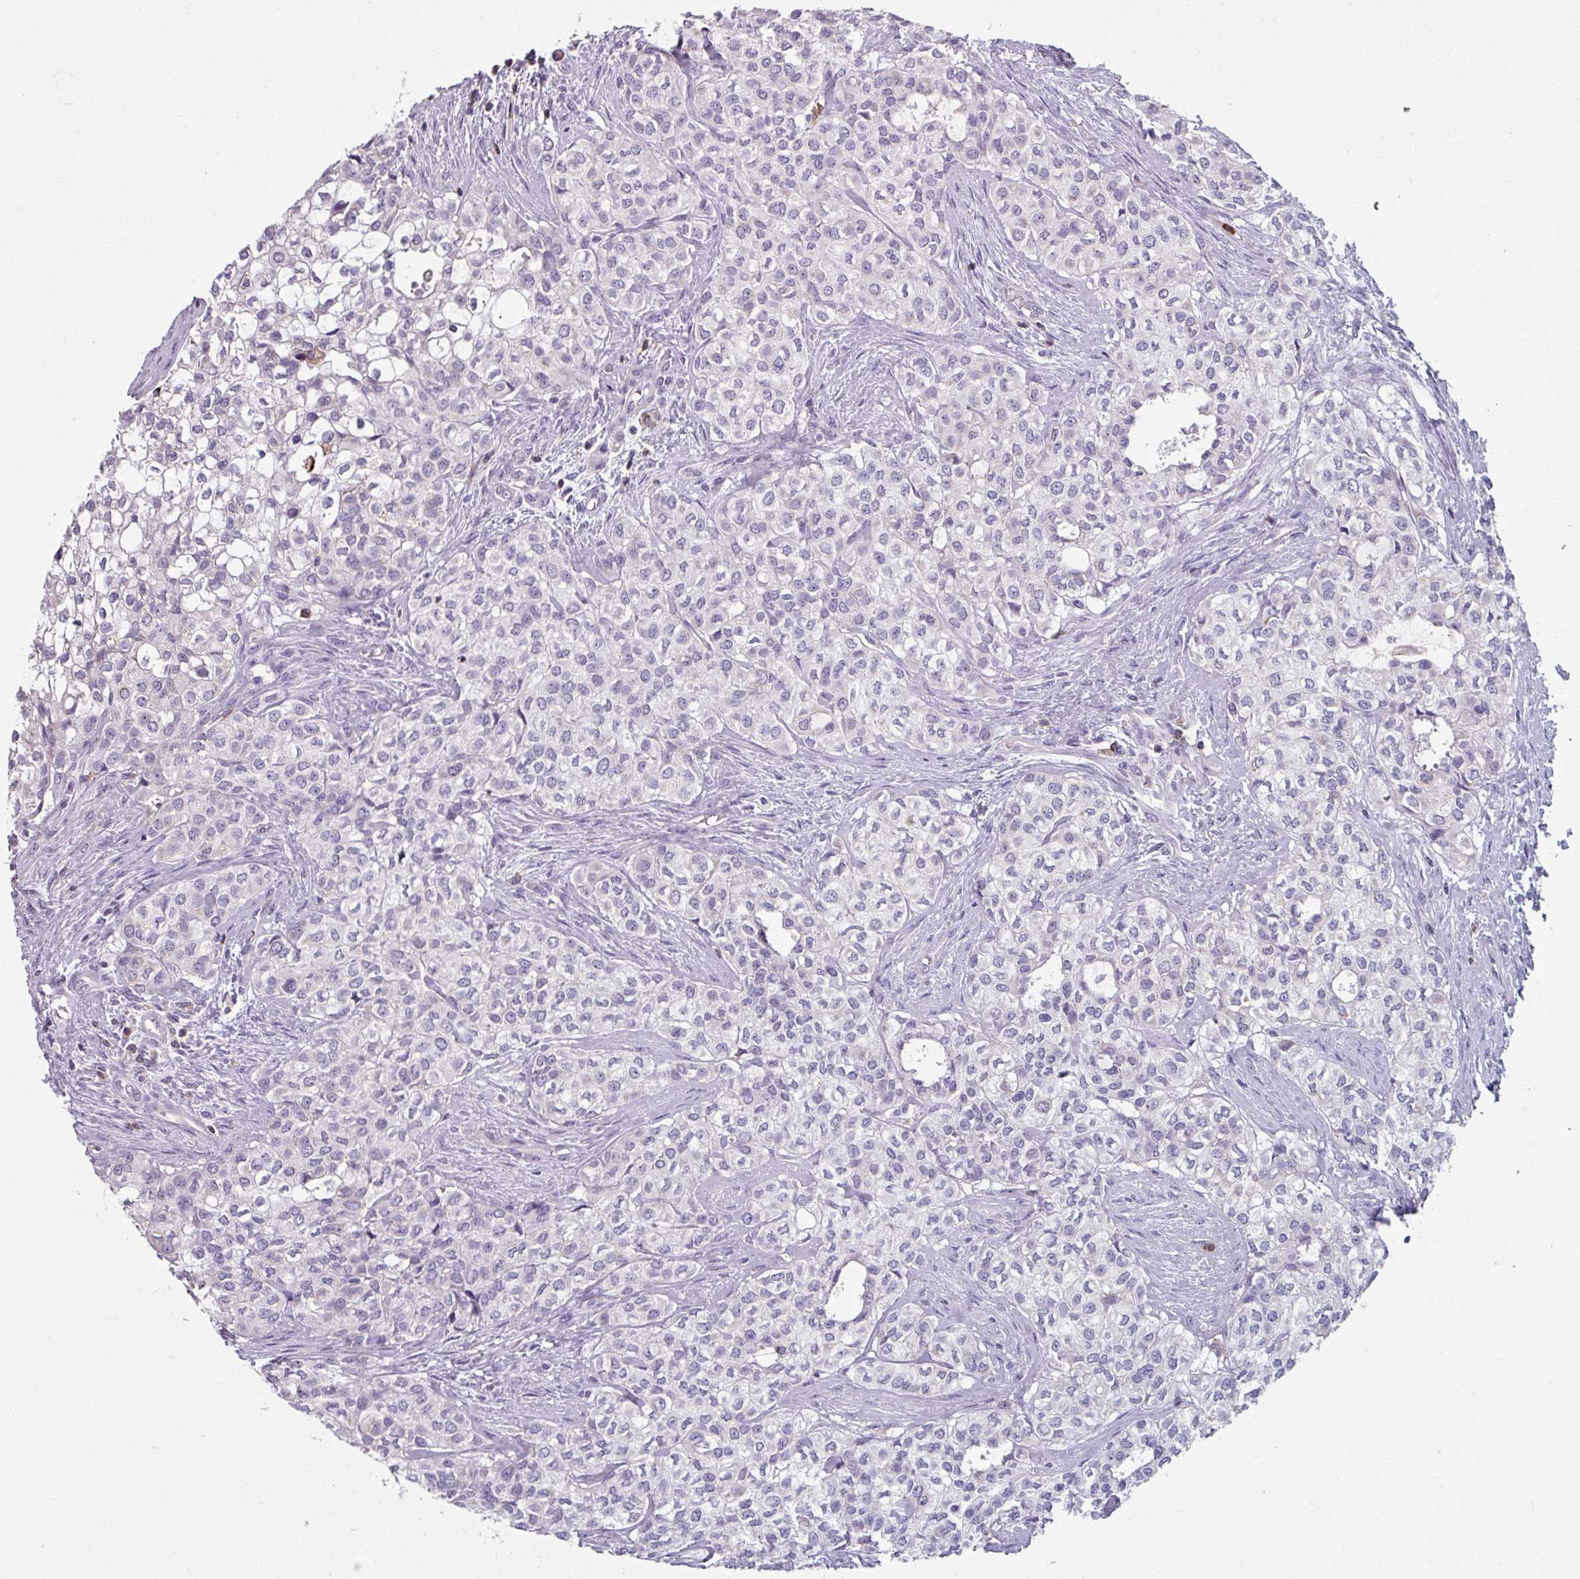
{"staining": {"intensity": "negative", "quantity": "none", "location": "none"}, "tissue": "head and neck cancer", "cell_type": "Tumor cells", "image_type": "cancer", "snomed": [{"axis": "morphology", "description": "Adenocarcinoma, NOS"}, {"axis": "topography", "description": "Head-Neck"}], "caption": "The histopathology image demonstrates no staining of tumor cells in head and neck adenocarcinoma. Brightfield microscopy of IHC stained with DAB (brown) and hematoxylin (blue), captured at high magnification.", "gene": "EXOSC5", "patient": {"sex": "male", "age": 81}}